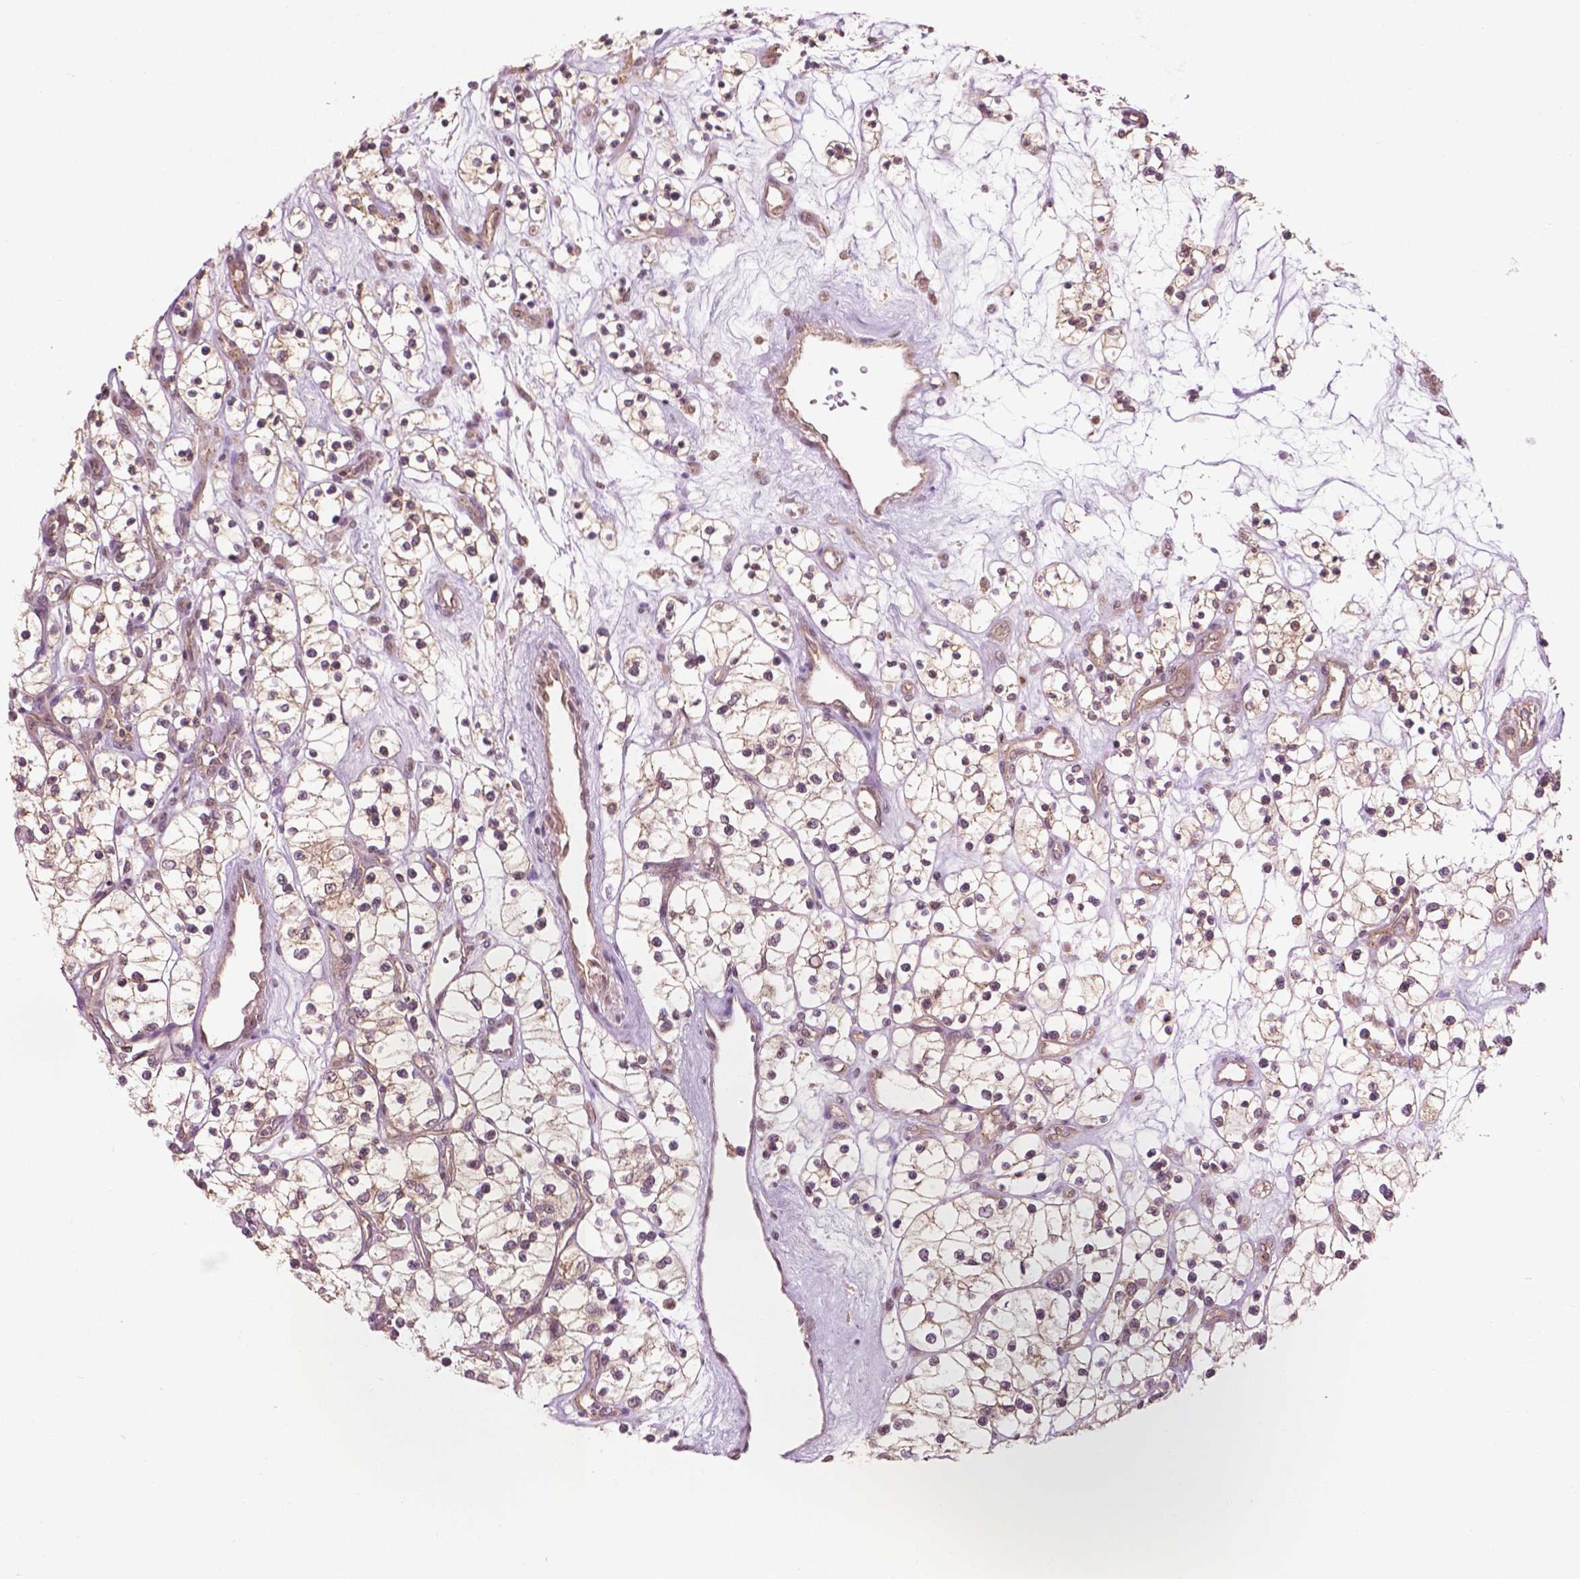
{"staining": {"intensity": "negative", "quantity": "none", "location": "none"}, "tissue": "renal cancer", "cell_type": "Tumor cells", "image_type": "cancer", "snomed": [{"axis": "morphology", "description": "Adenocarcinoma, NOS"}, {"axis": "topography", "description": "Kidney"}], "caption": "Renal cancer (adenocarcinoma) stained for a protein using immunohistochemistry reveals no positivity tumor cells.", "gene": "PPP1CB", "patient": {"sex": "female", "age": 69}}